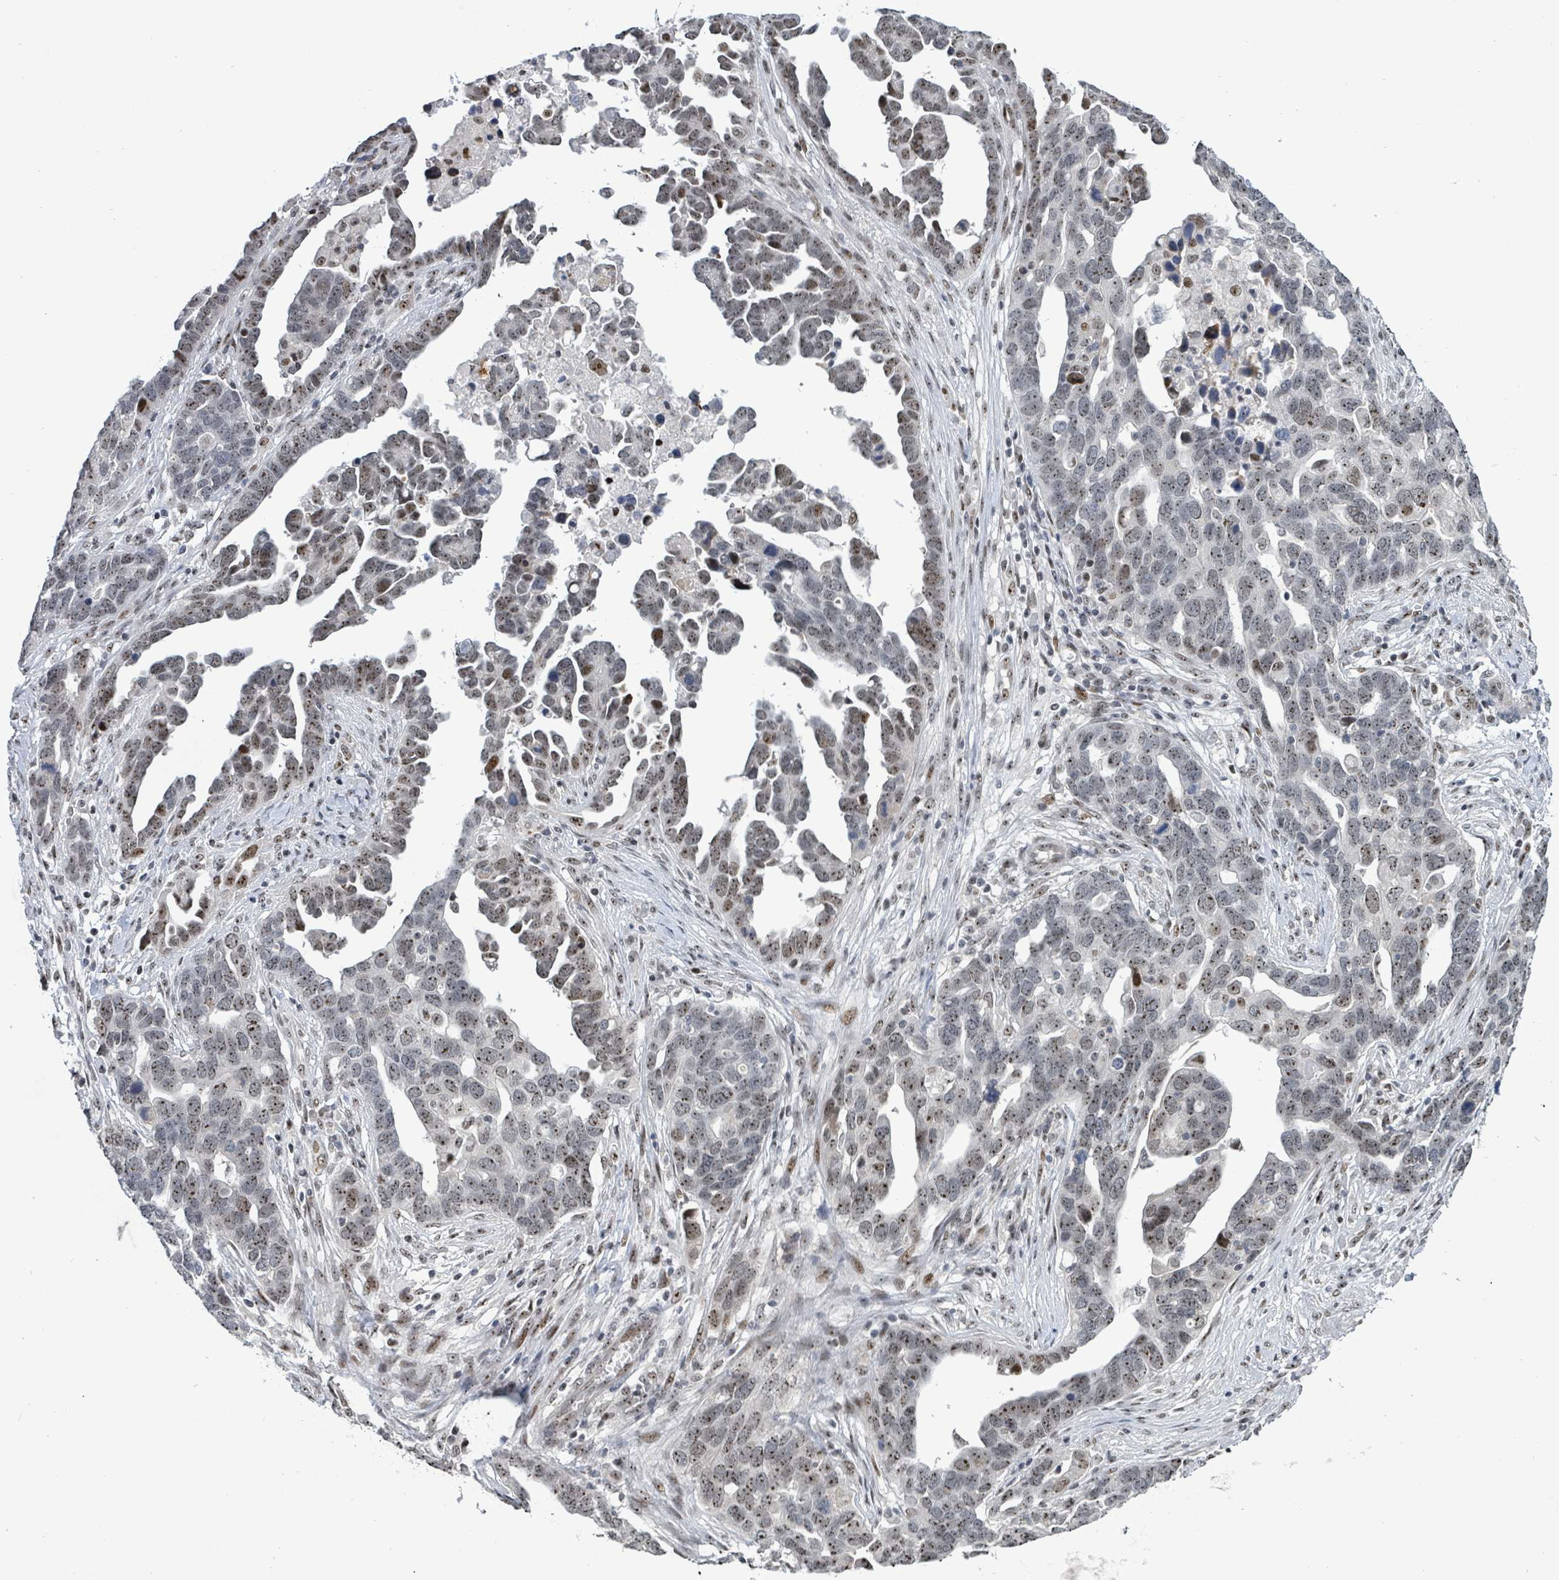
{"staining": {"intensity": "moderate", "quantity": ">75%", "location": "nuclear"}, "tissue": "ovarian cancer", "cell_type": "Tumor cells", "image_type": "cancer", "snomed": [{"axis": "morphology", "description": "Cystadenocarcinoma, serous, NOS"}, {"axis": "topography", "description": "Ovary"}], "caption": "The photomicrograph demonstrates immunohistochemical staining of ovarian serous cystadenocarcinoma. There is moderate nuclear staining is seen in approximately >75% of tumor cells.", "gene": "RRN3", "patient": {"sex": "female", "age": 54}}